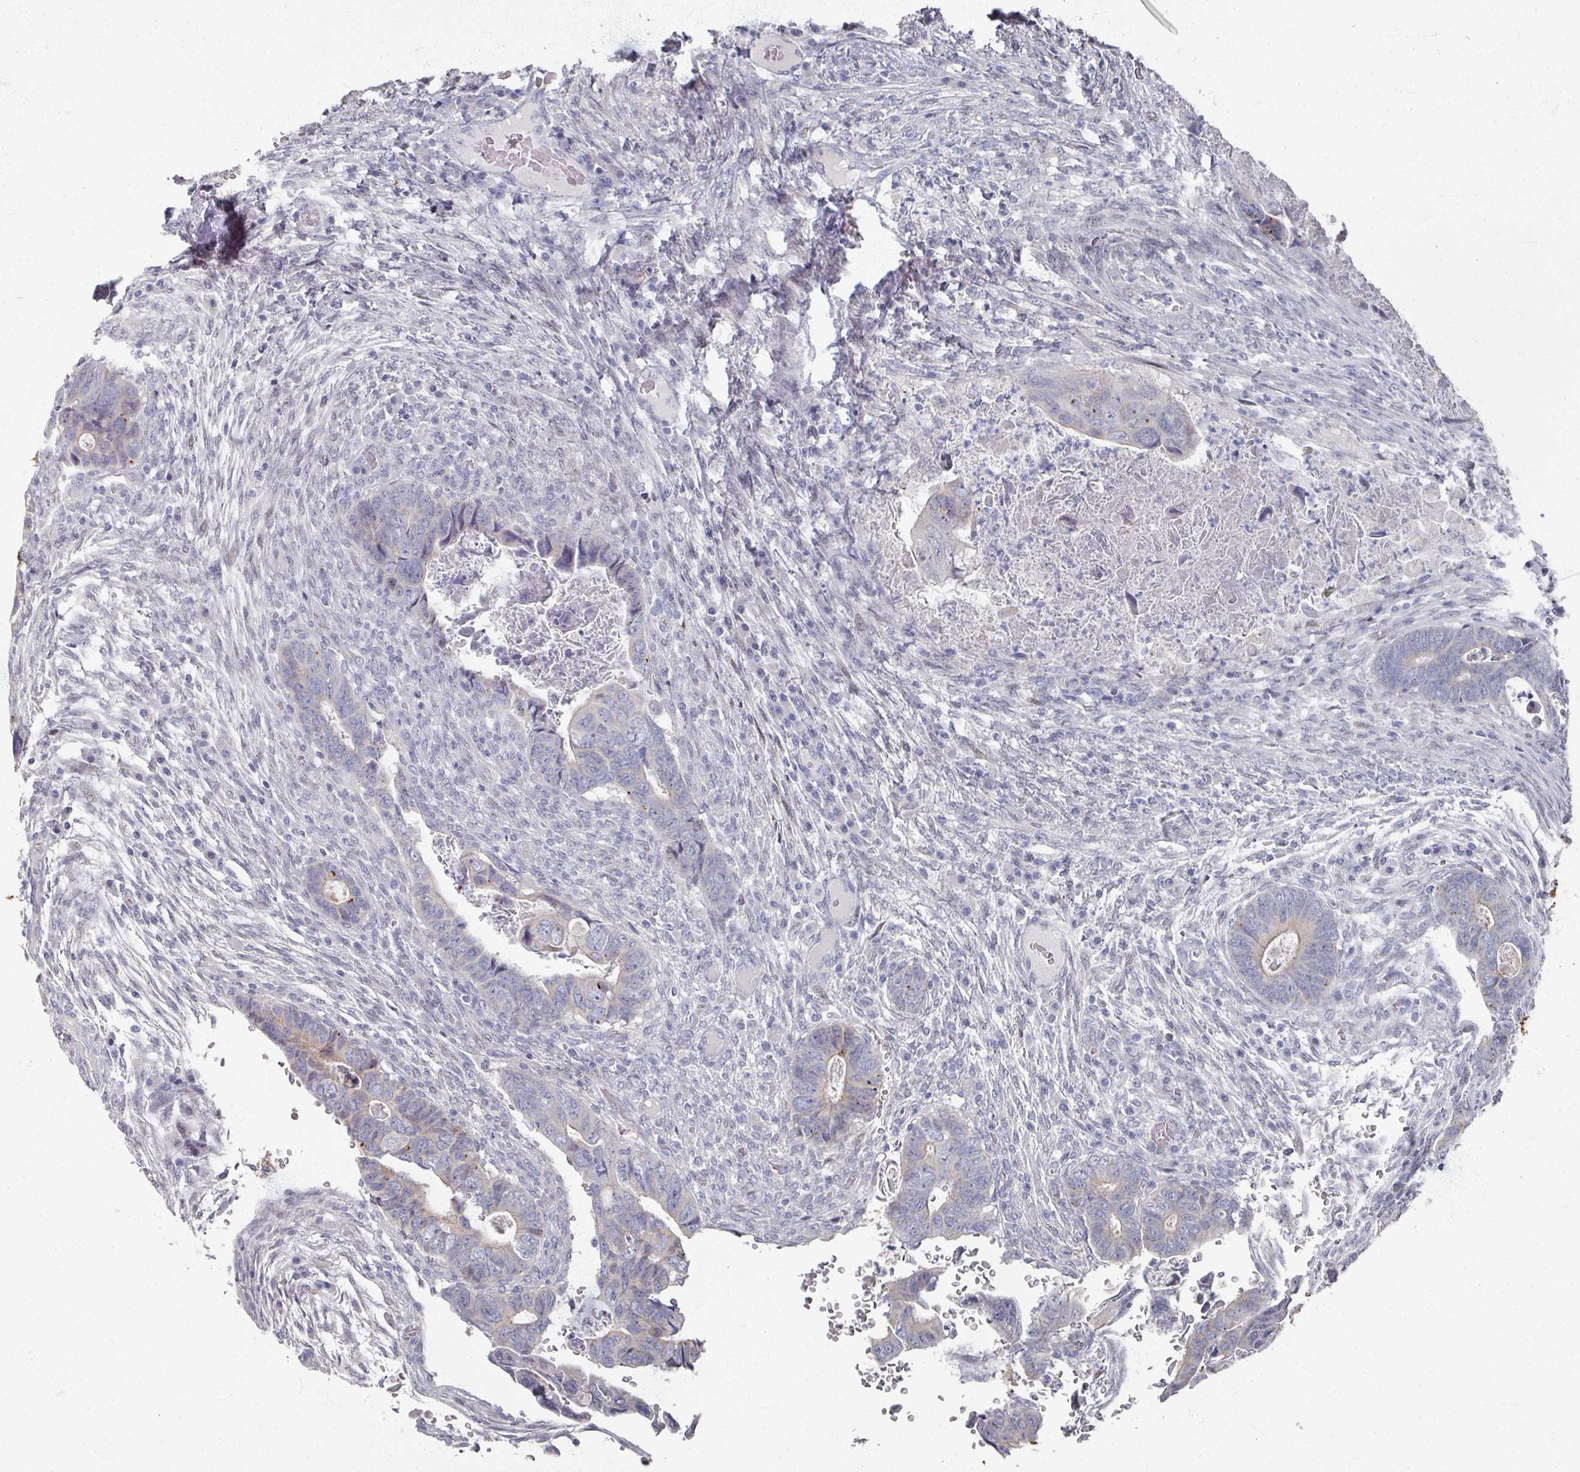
{"staining": {"intensity": "negative", "quantity": "none", "location": "none"}, "tissue": "colorectal cancer", "cell_type": "Tumor cells", "image_type": "cancer", "snomed": [{"axis": "morphology", "description": "Adenocarcinoma, NOS"}, {"axis": "topography", "description": "Rectum"}], "caption": "Immunohistochemistry micrograph of colorectal adenocarcinoma stained for a protein (brown), which exhibits no staining in tumor cells. (DAB immunohistochemistry (IHC) with hematoxylin counter stain).", "gene": "TTYH3", "patient": {"sex": "female", "age": 78}}